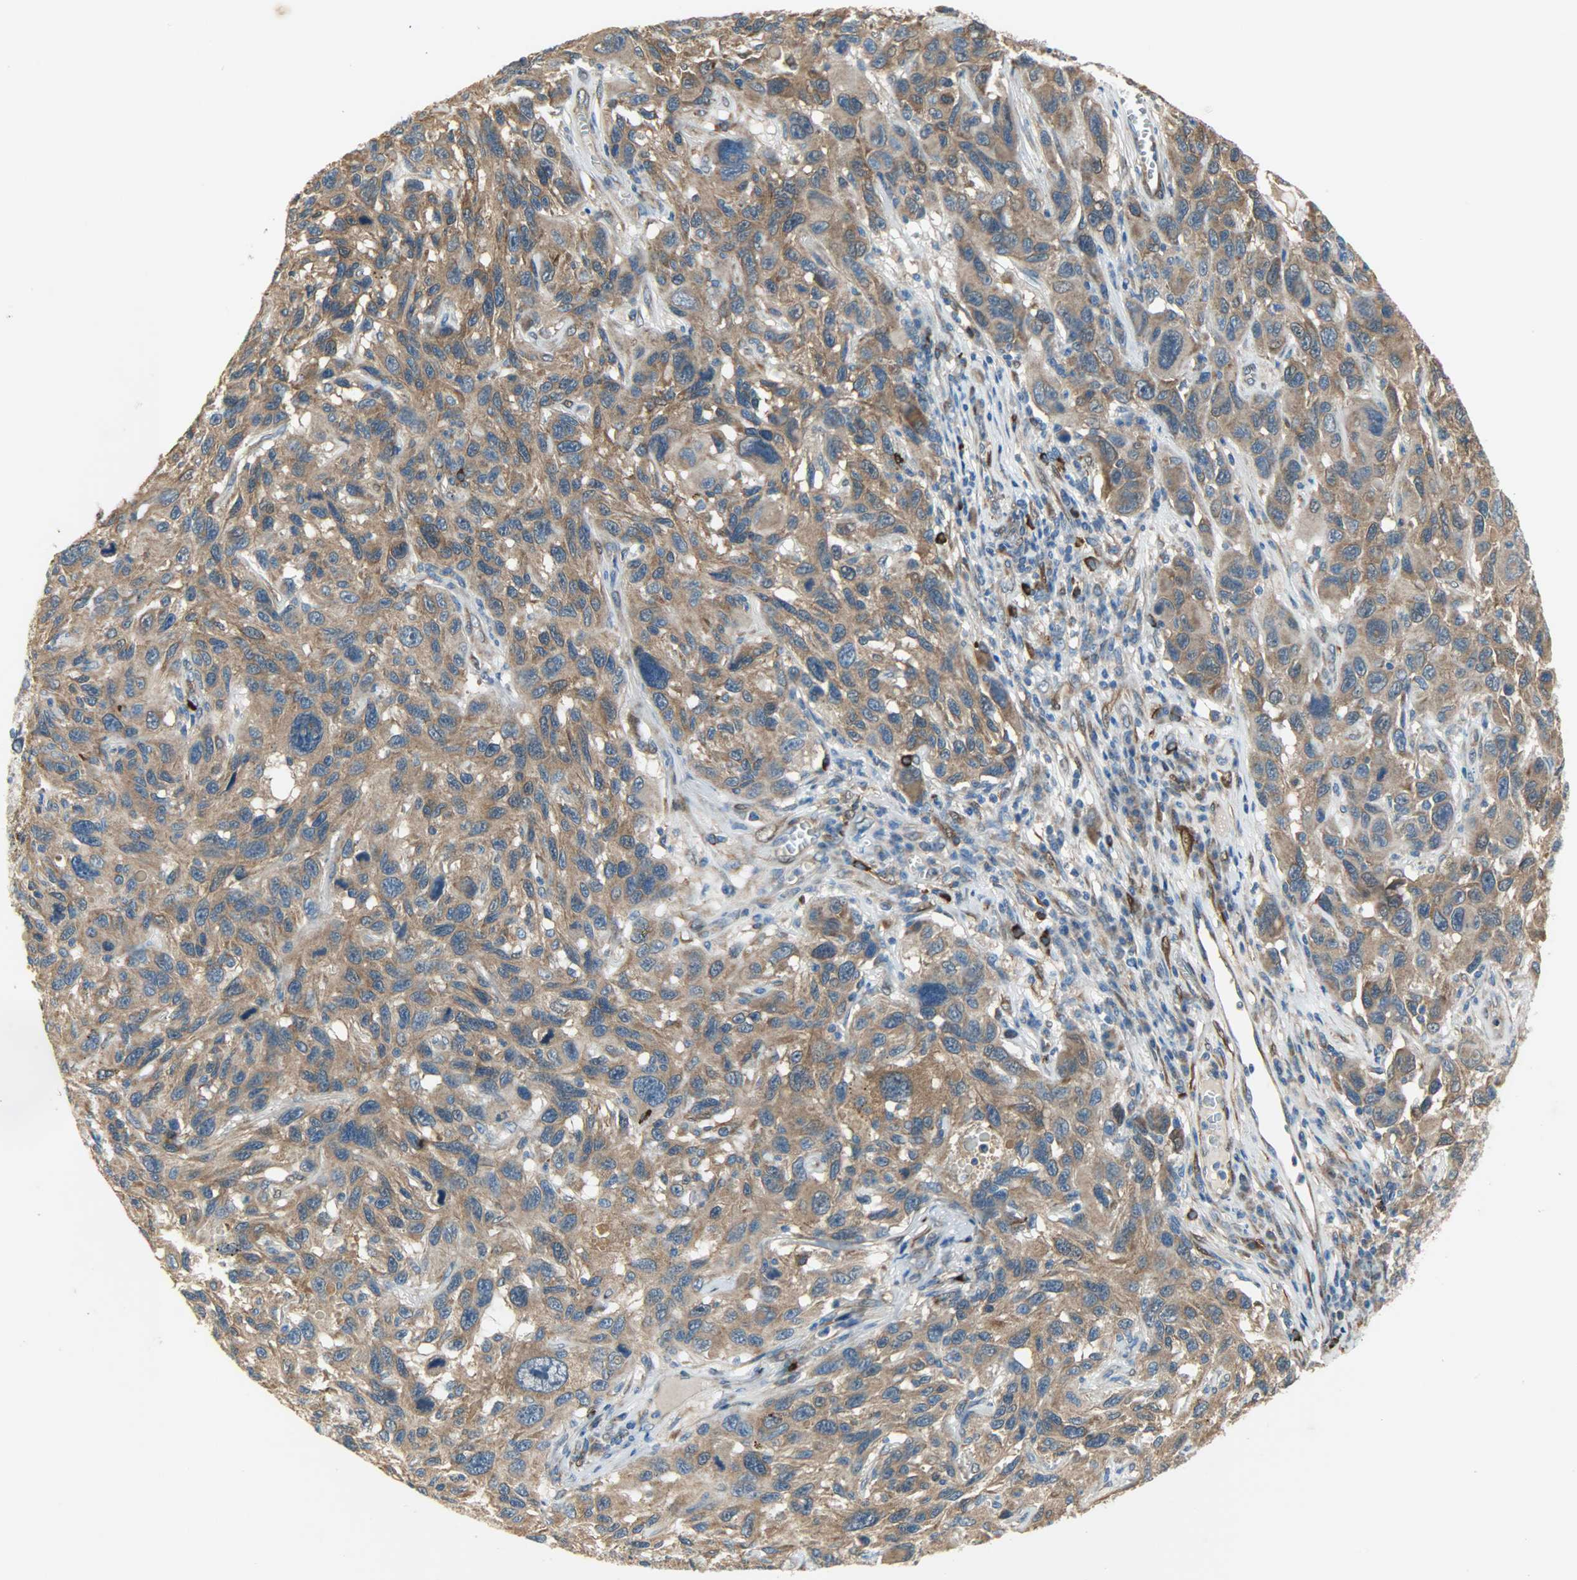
{"staining": {"intensity": "strong", "quantity": ">75%", "location": "cytoplasmic/membranous"}, "tissue": "melanoma", "cell_type": "Tumor cells", "image_type": "cancer", "snomed": [{"axis": "morphology", "description": "Malignant melanoma, NOS"}, {"axis": "topography", "description": "Skin"}], "caption": "Malignant melanoma stained for a protein reveals strong cytoplasmic/membranous positivity in tumor cells.", "gene": "C1orf198", "patient": {"sex": "male", "age": 53}}